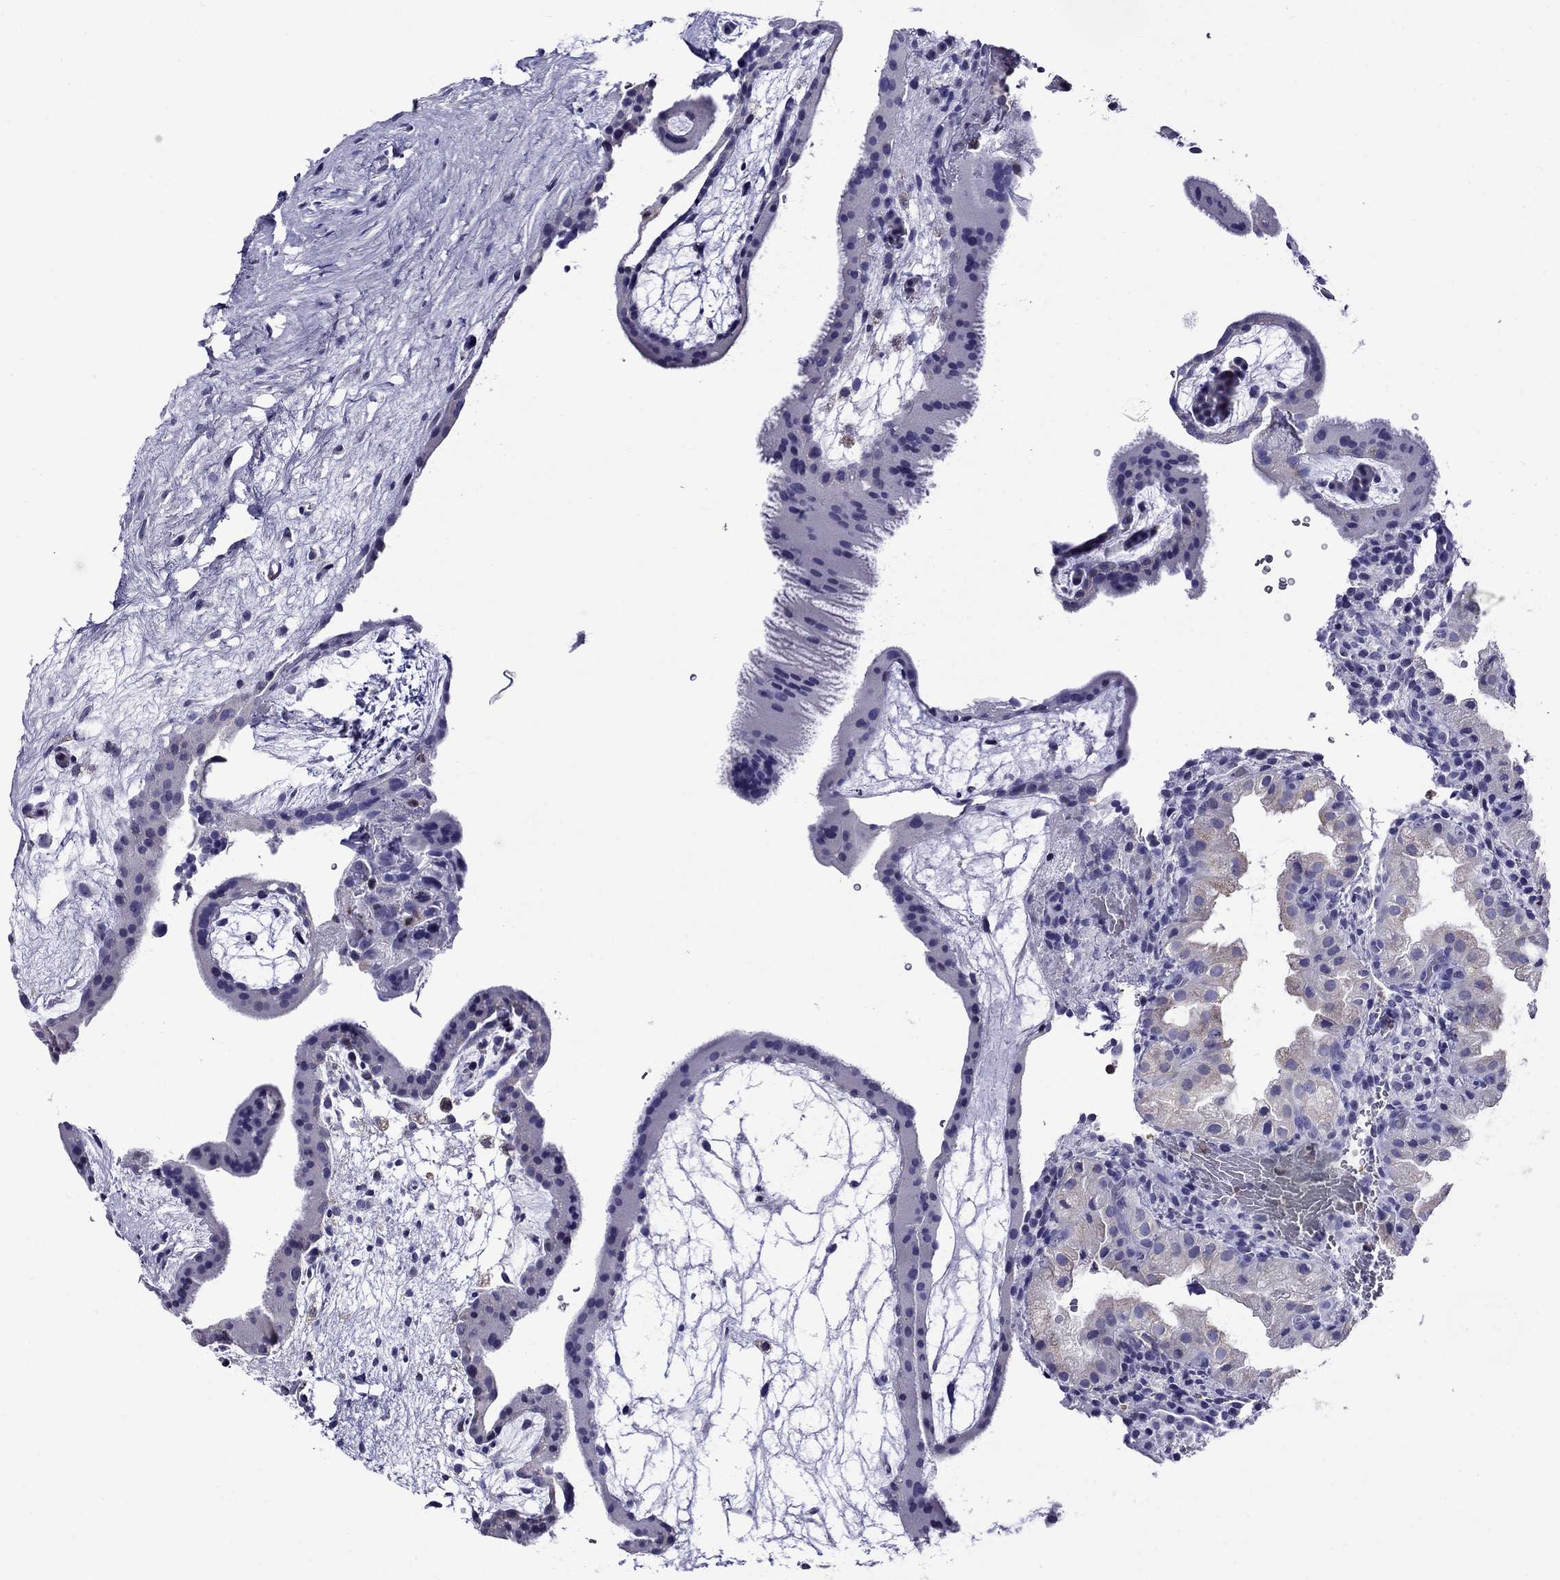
{"staining": {"intensity": "negative", "quantity": "none", "location": "none"}, "tissue": "placenta", "cell_type": "Decidual cells", "image_type": "normal", "snomed": [{"axis": "morphology", "description": "Normal tissue, NOS"}, {"axis": "topography", "description": "Placenta"}], "caption": "Decidual cells show no significant protein expression in unremarkable placenta. (Immunohistochemistry (ihc), brightfield microscopy, high magnification).", "gene": "SCG2", "patient": {"sex": "female", "age": 19}}